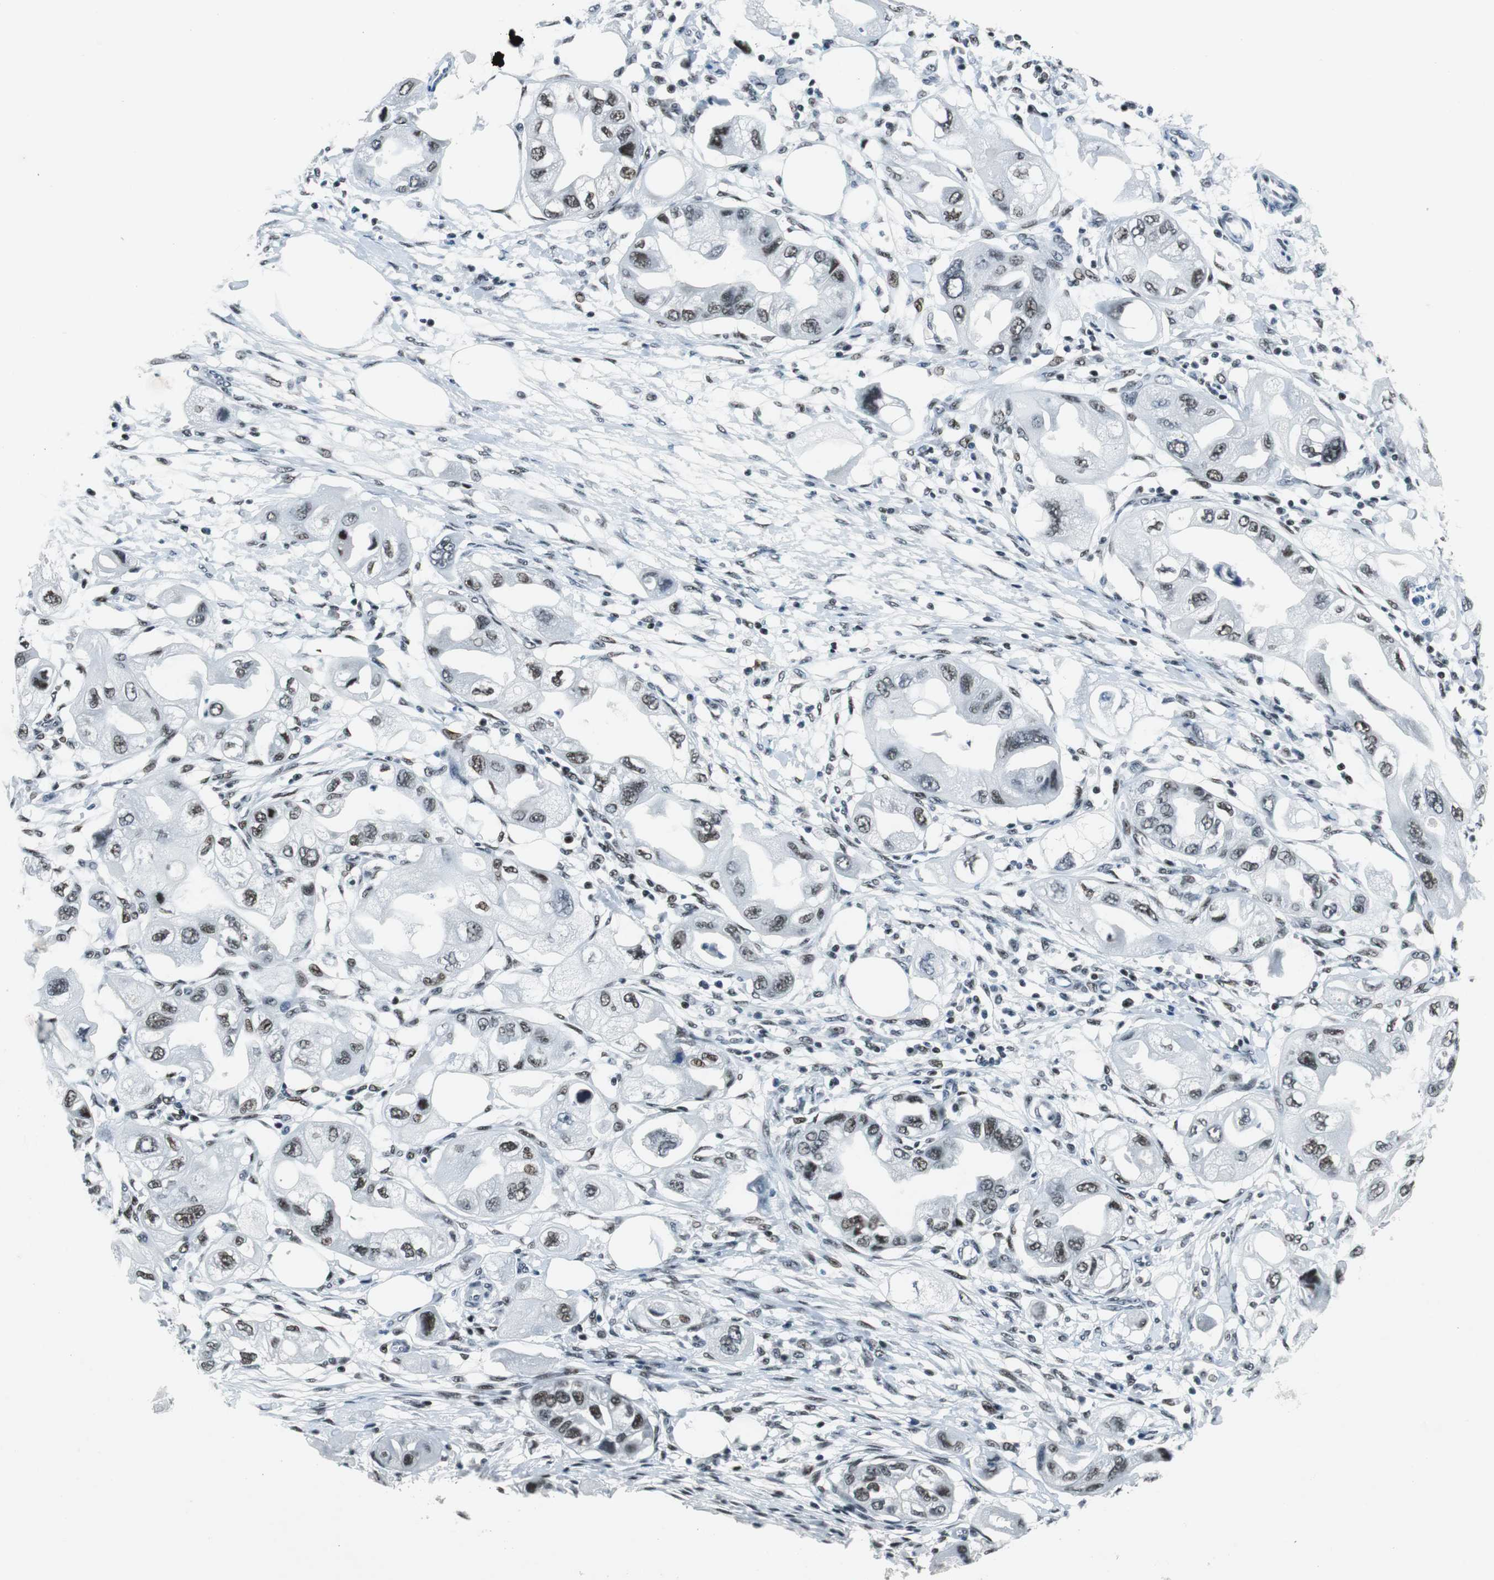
{"staining": {"intensity": "weak", "quantity": "25%-75%", "location": "nuclear"}, "tissue": "endometrial cancer", "cell_type": "Tumor cells", "image_type": "cancer", "snomed": [{"axis": "morphology", "description": "Adenocarcinoma, NOS"}, {"axis": "topography", "description": "Endometrium"}], "caption": "Human endometrial adenocarcinoma stained with a protein marker displays weak staining in tumor cells.", "gene": "HDAC3", "patient": {"sex": "female", "age": 67}}